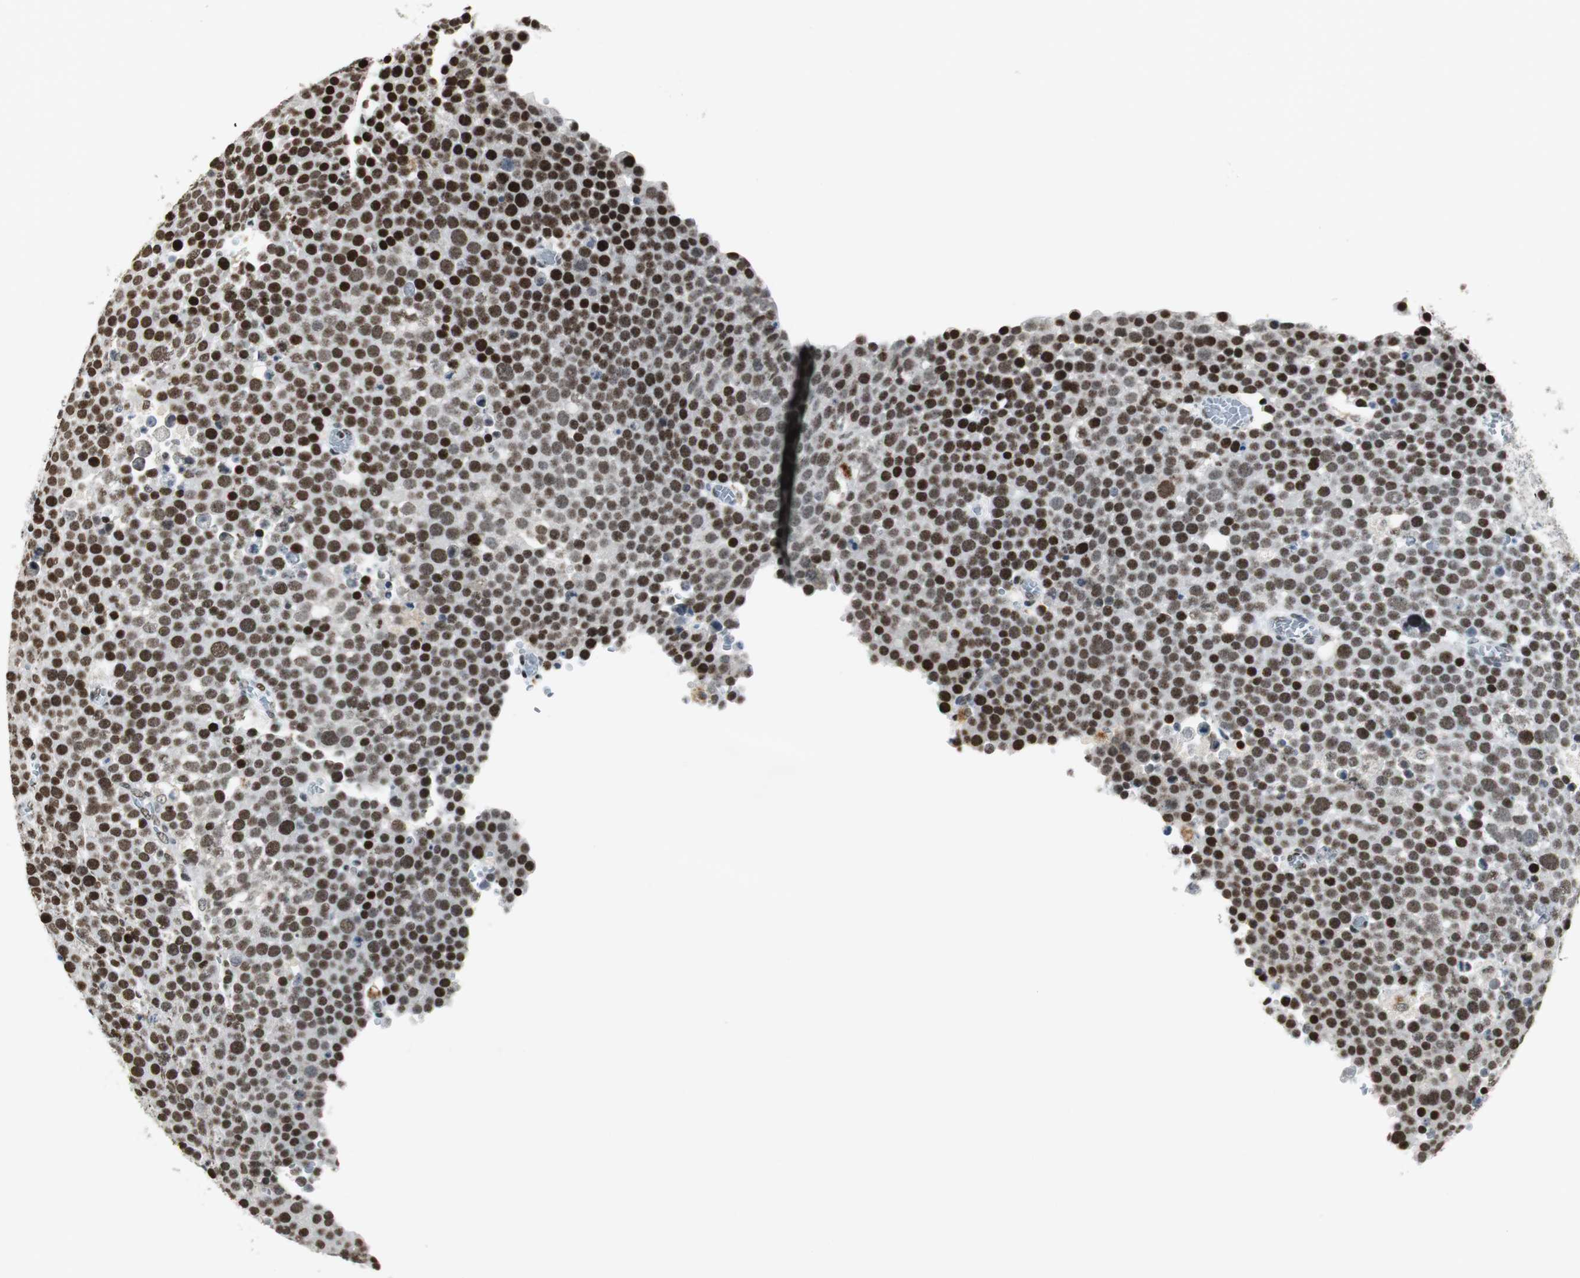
{"staining": {"intensity": "strong", "quantity": ">75%", "location": "nuclear"}, "tissue": "testis cancer", "cell_type": "Tumor cells", "image_type": "cancer", "snomed": [{"axis": "morphology", "description": "Seminoma, NOS"}, {"axis": "topography", "description": "Testis"}], "caption": "Strong nuclear expression is appreciated in approximately >75% of tumor cells in testis cancer (seminoma). The staining is performed using DAB (3,3'-diaminobenzidine) brown chromogen to label protein expression. The nuclei are counter-stained blue using hematoxylin.", "gene": "RBBP4", "patient": {"sex": "male", "age": 71}}